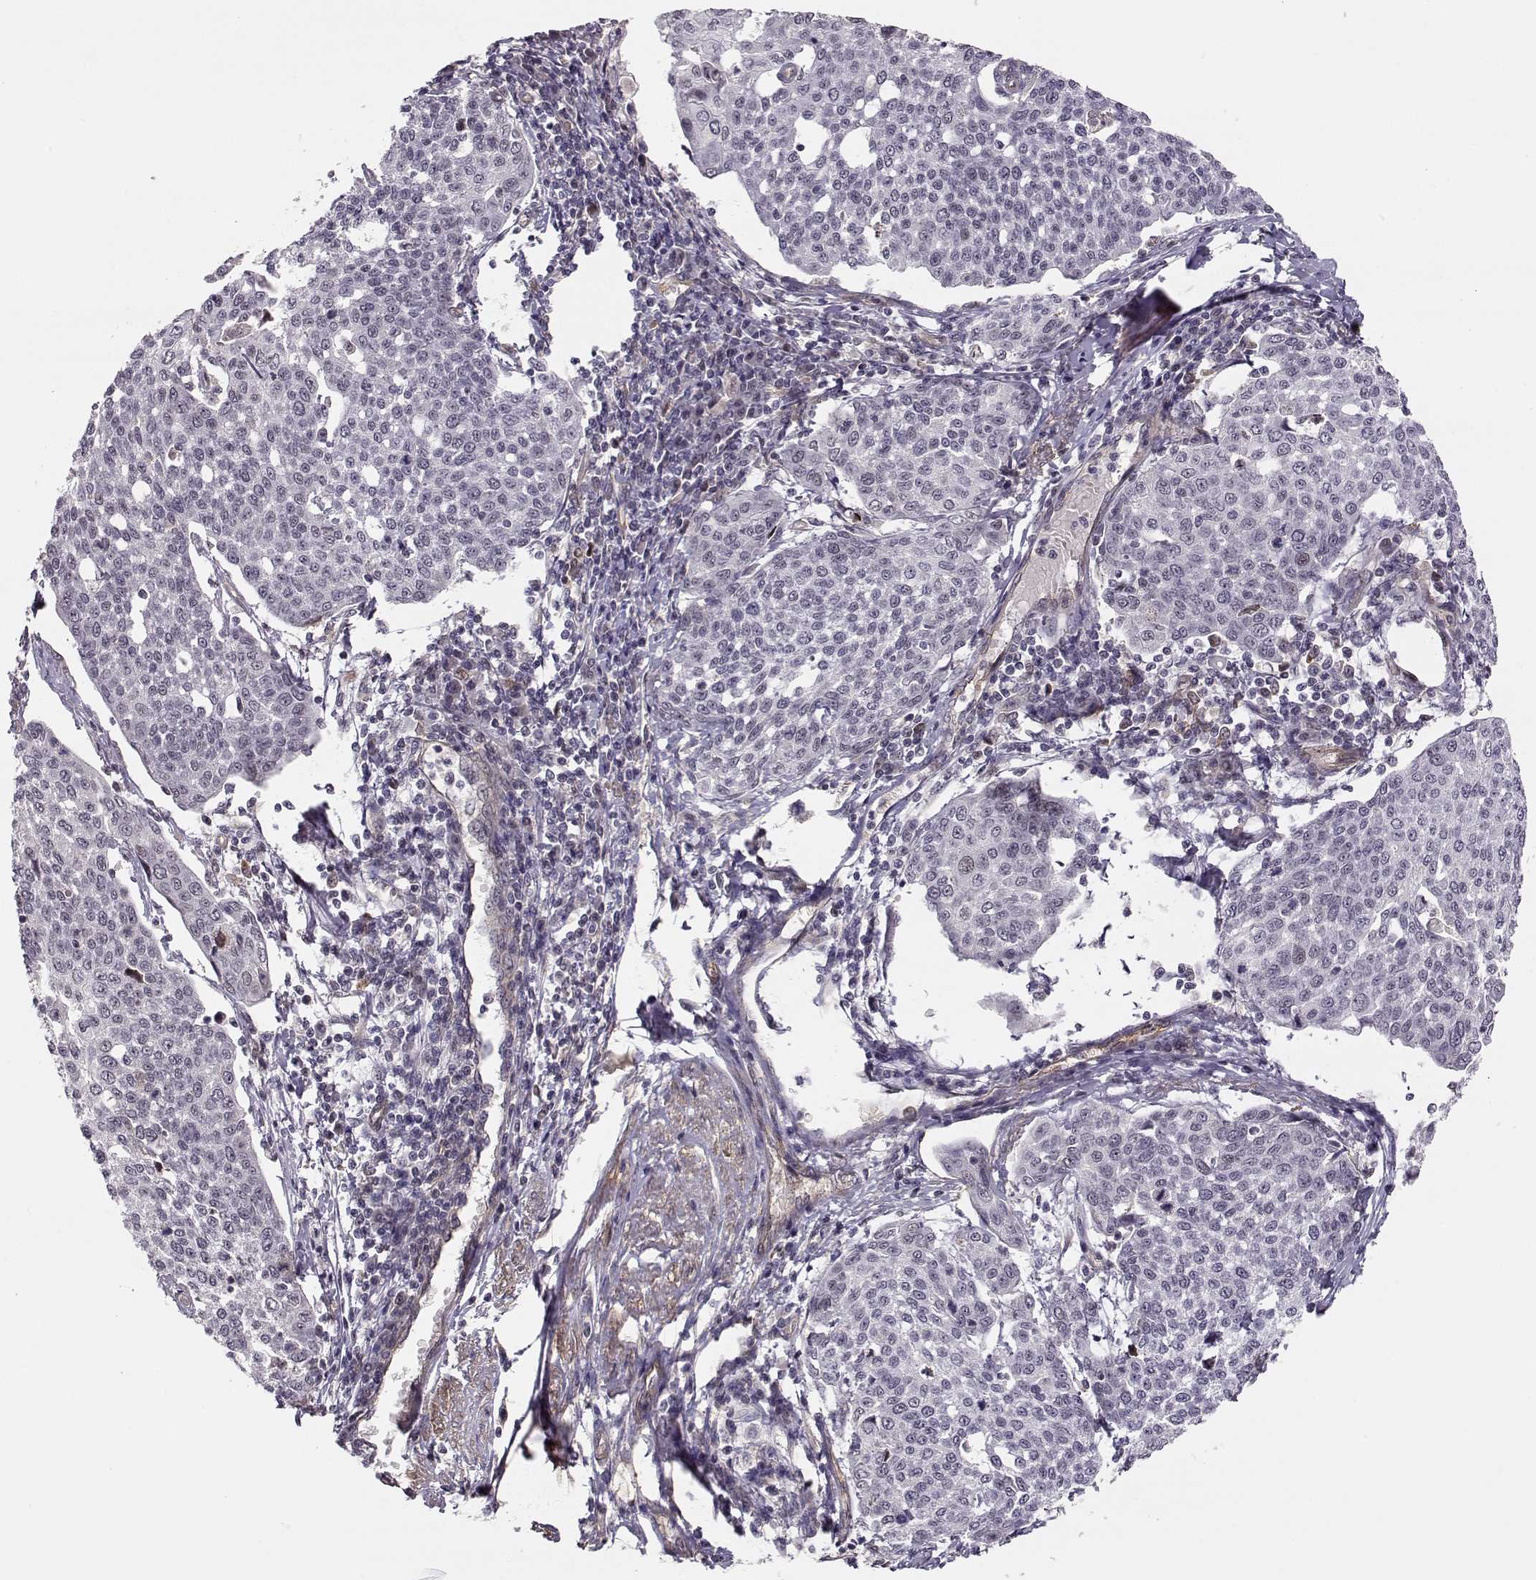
{"staining": {"intensity": "negative", "quantity": "none", "location": "none"}, "tissue": "cervical cancer", "cell_type": "Tumor cells", "image_type": "cancer", "snomed": [{"axis": "morphology", "description": "Squamous cell carcinoma, NOS"}, {"axis": "topography", "description": "Cervix"}], "caption": "There is no significant staining in tumor cells of cervical cancer (squamous cell carcinoma).", "gene": "CIR1", "patient": {"sex": "female", "age": 34}}